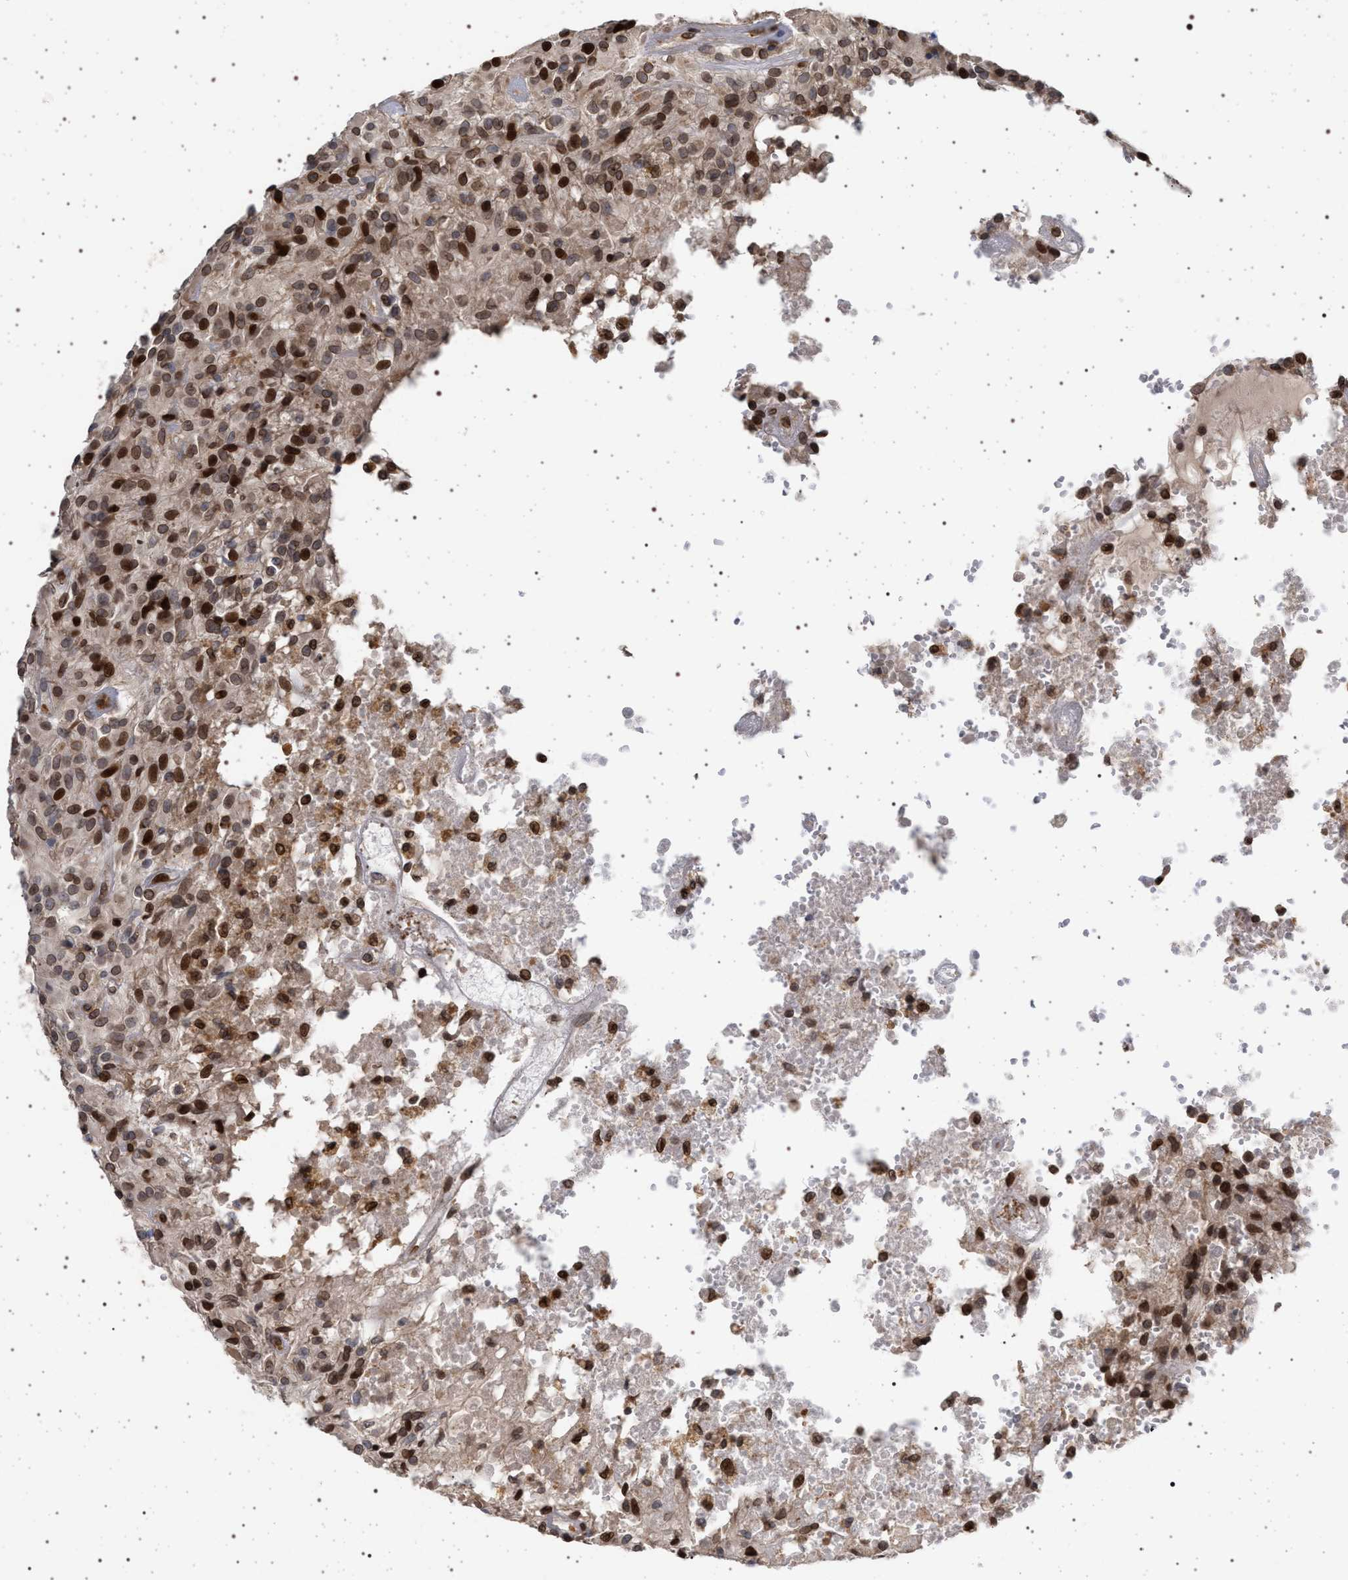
{"staining": {"intensity": "moderate", "quantity": "25%-75%", "location": "nuclear"}, "tissue": "glioma", "cell_type": "Tumor cells", "image_type": "cancer", "snomed": [{"axis": "morphology", "description": "Glioma, malignant, High grade"}, {"axis": "topography", "description": "Brain"}], "caption": "There is medium levels of moderate nuclear positivity in tumor cells of glioma, as demonstrated by immunohistochemical staining (brown color).", "gene": "ING2", "patient": {"sex": "female", "age": 59}}